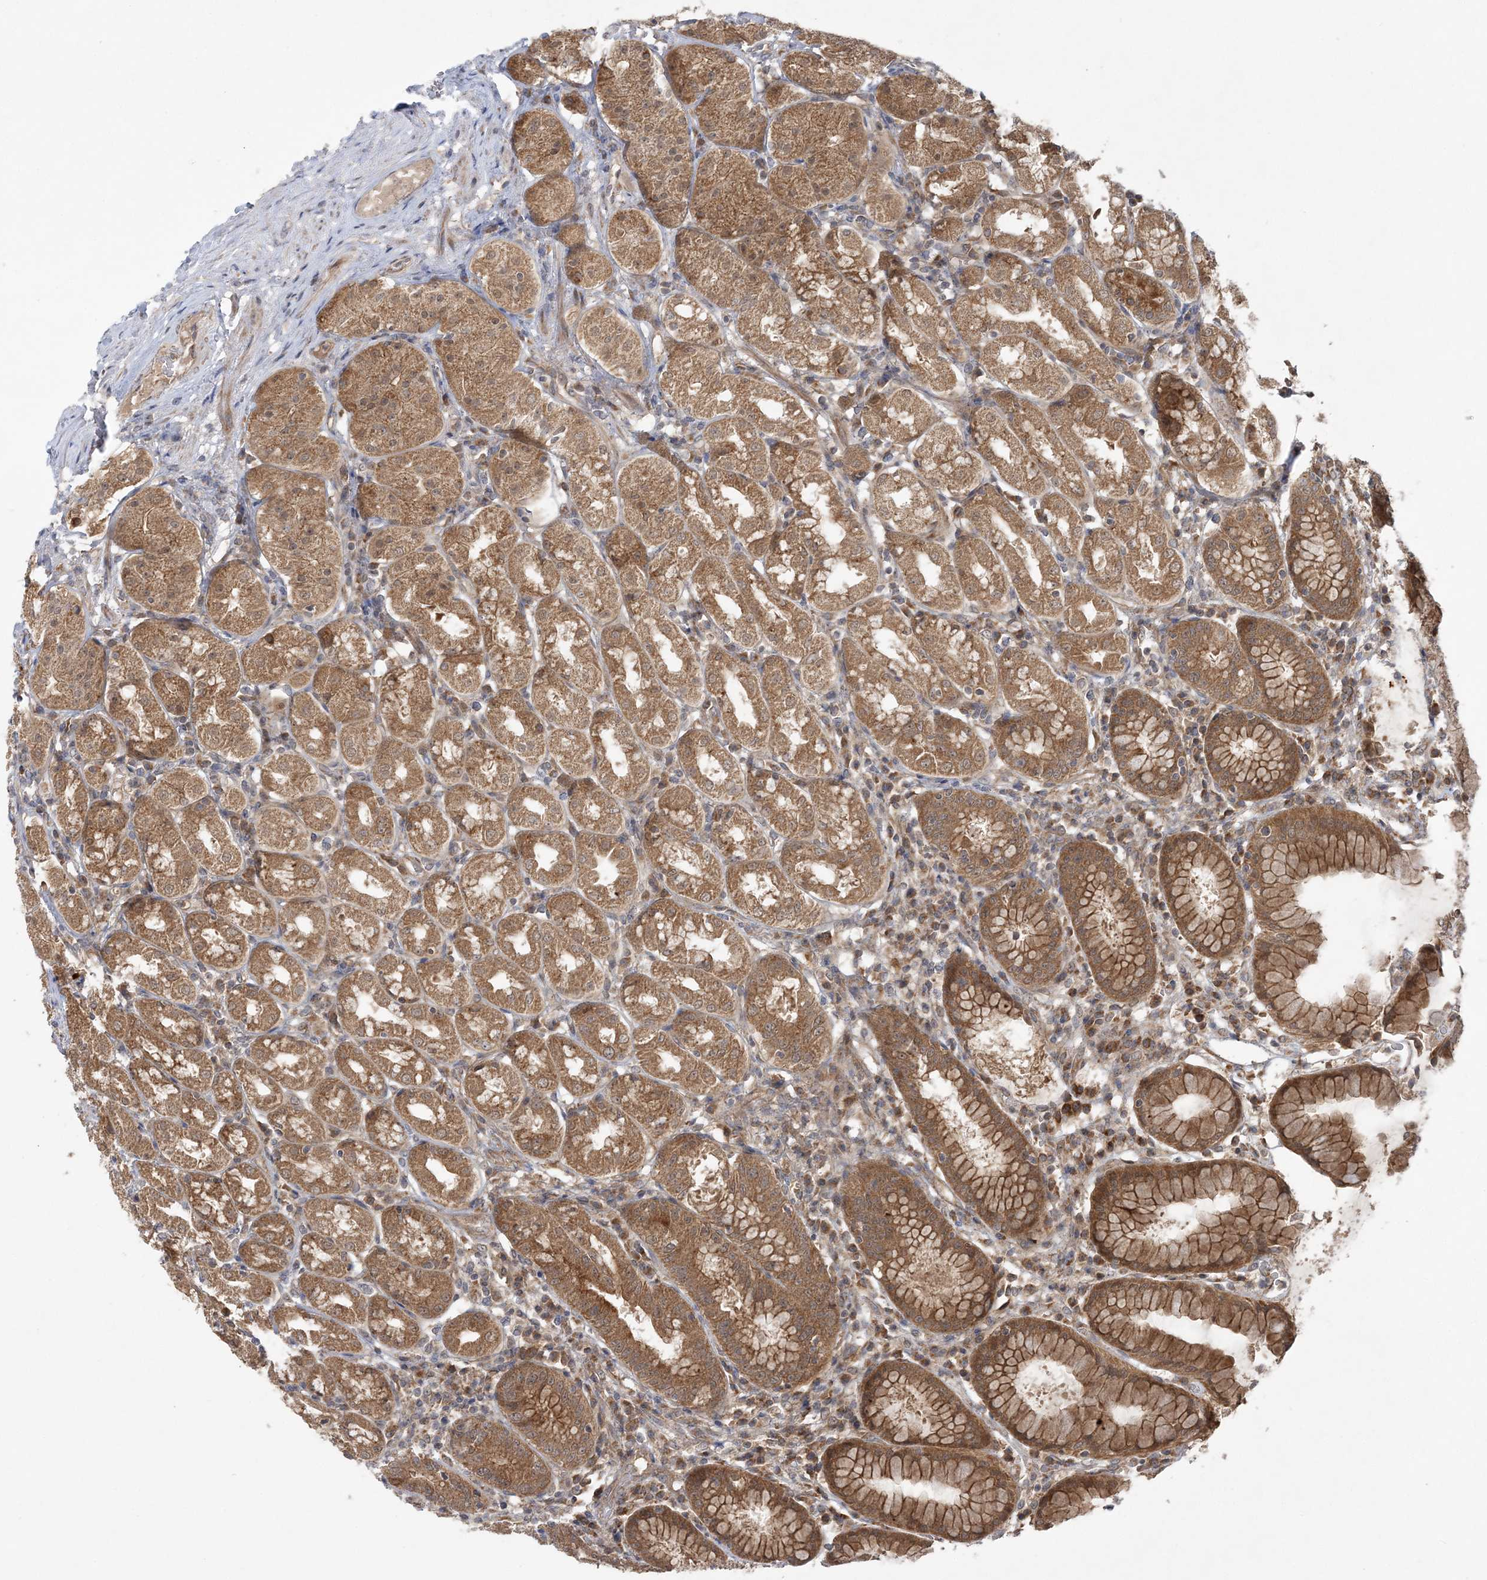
{"staining": {"intensity": "moderate", "quantity": ">75%", "location": "cytoplasmic/membranous"}, "tissue": "stomach", "cell_type": "Glandular cells", "image_type": "normal", "snomed": [{"axis": "morphology", "description": "Normal tissue, NOS"}, {"axis": "topography", "description": "Stomach"}, {"axis": "topography", "description": "Stomach, lower"}], "caption": "Immunohistochemical staining of unremarkable stomach exhibits moderate cytoplasmic/membranous protein positivity in about >75% of glandular cells.", "gene": "MMADHC", "patient": {"sex": "female", "age": 56}}